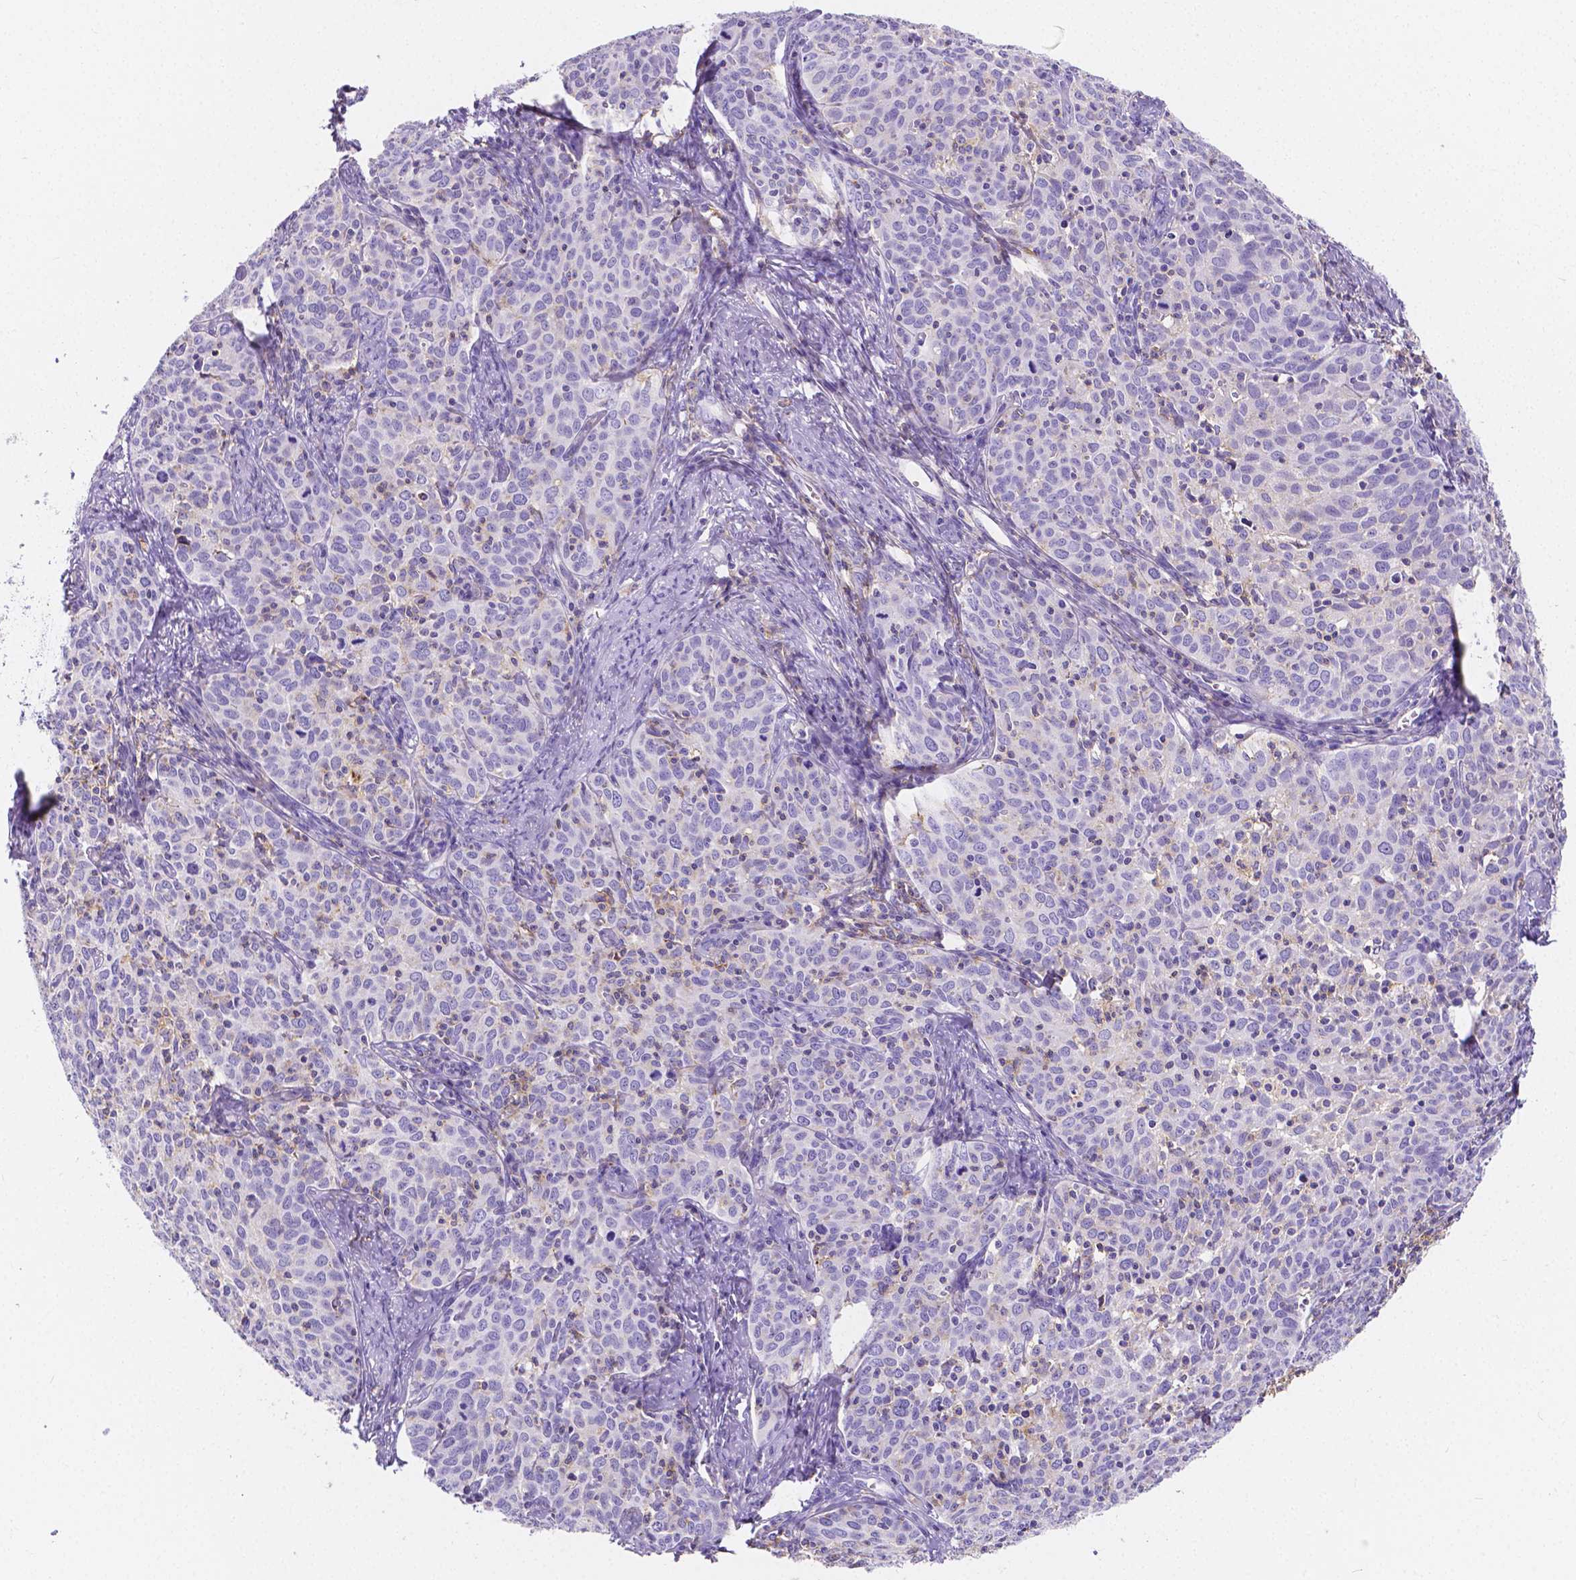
{"staining": {"intensity": "negative", "quantity": "none", "location": "none"}, "tissue": "cervical cancer", "cell_type": "Tumor cells", "image_type": "cancer", "snomed": [{"axis": "morphology", "description": "Squamous cell carcinoma, NOS"}, {"axis": "topography", "description": "Cervix"}], "caption": "DAB immunohistochemical staining of human cervical cancer demonstrates no significant staining in tumor cells. Brightfield microscopy of immunohistochemistry stained with DAB (3,3'-diaminobenzidine) (brown) and hematoxylin (blue), captured at high magnification.", "gene": "GABRD", "patient": {"sex": "female", "age": 62}}